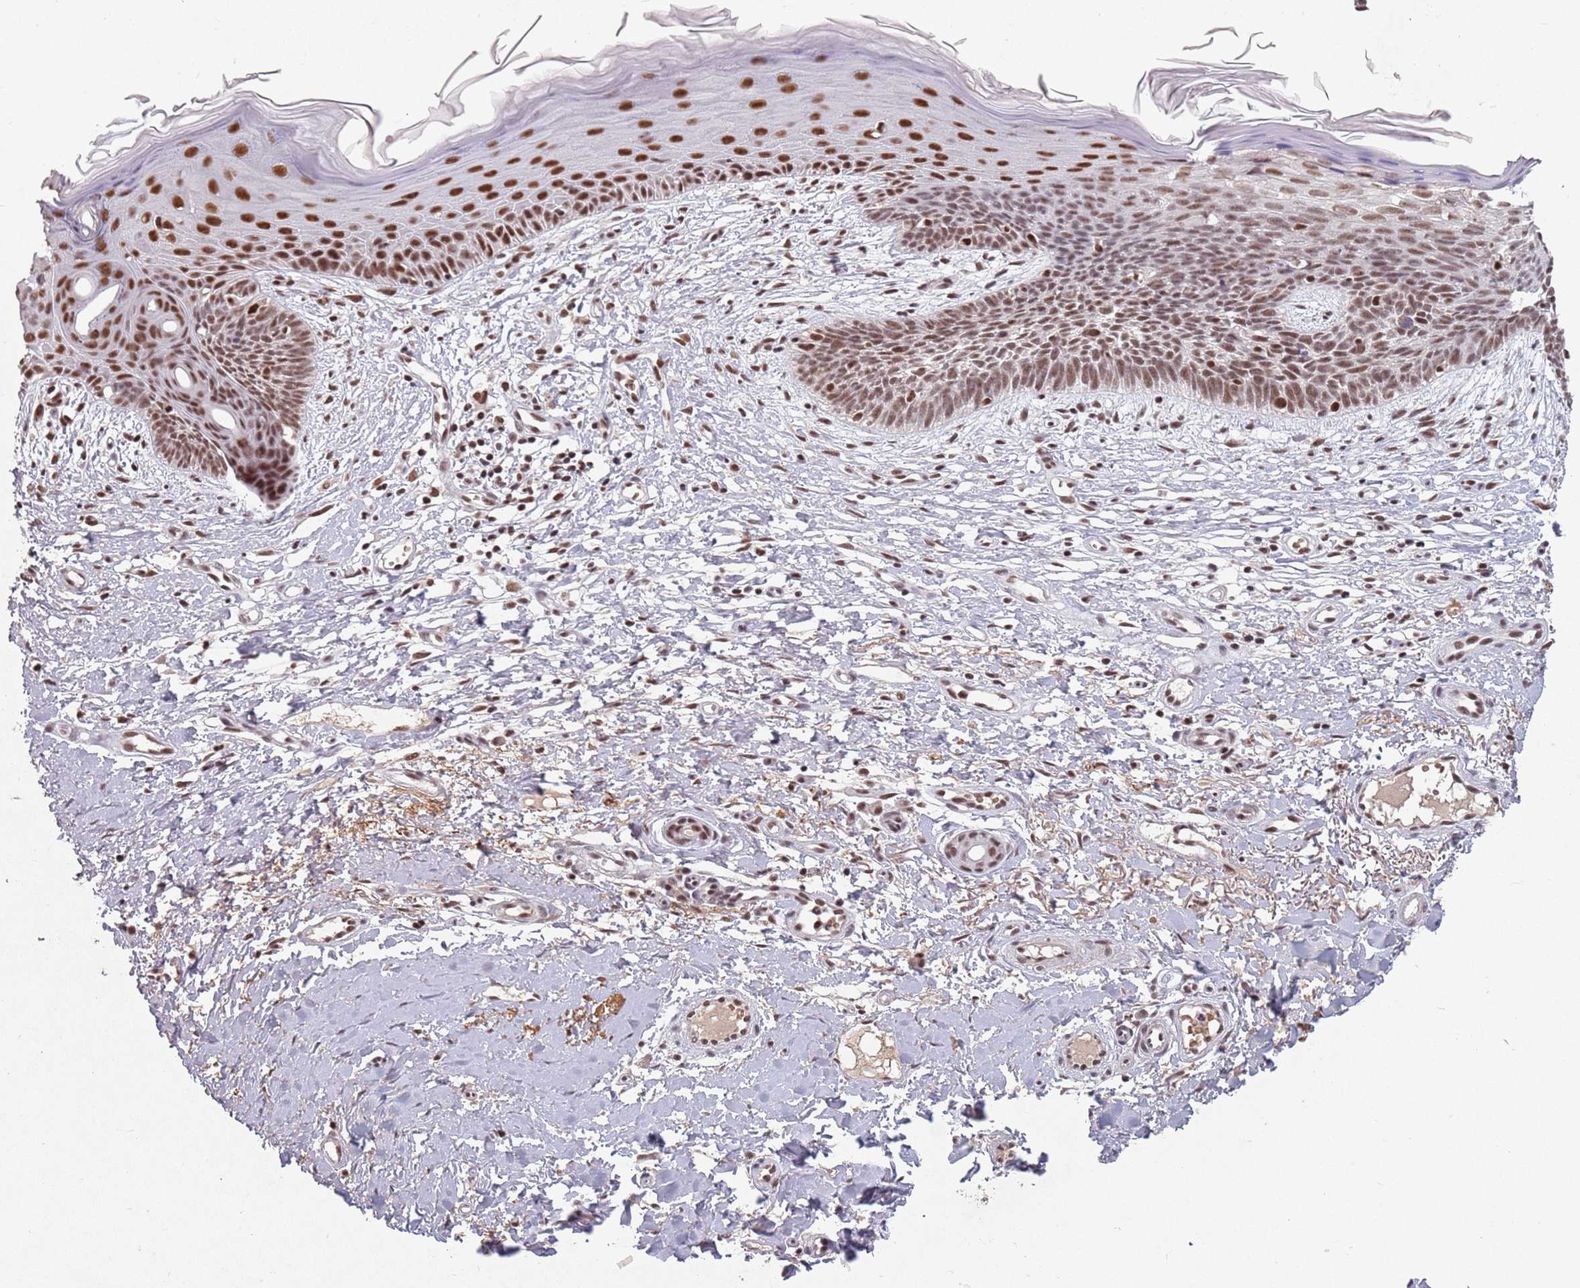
{"staining": {"intensity": "moderate", "quantity": ">75%", "location": "nuclear"}, "tissue": "skin cancer", "cell_type": "Tumor cells", "image_type": "cancer", "snomed": [{"axis": "morphology", "description": "Basal cell carcinoma"}, {"axis": "topography", "description": "Skin"}], "caption": "Protein staining demonstrates moderate nuclear positivity in about >75% of tumor cells in skin cancer (basal cell carcinoma). Nuclei are stained in blue.", "gene": "NCBP1", "patient": {"sex": "male", "age": 78}}